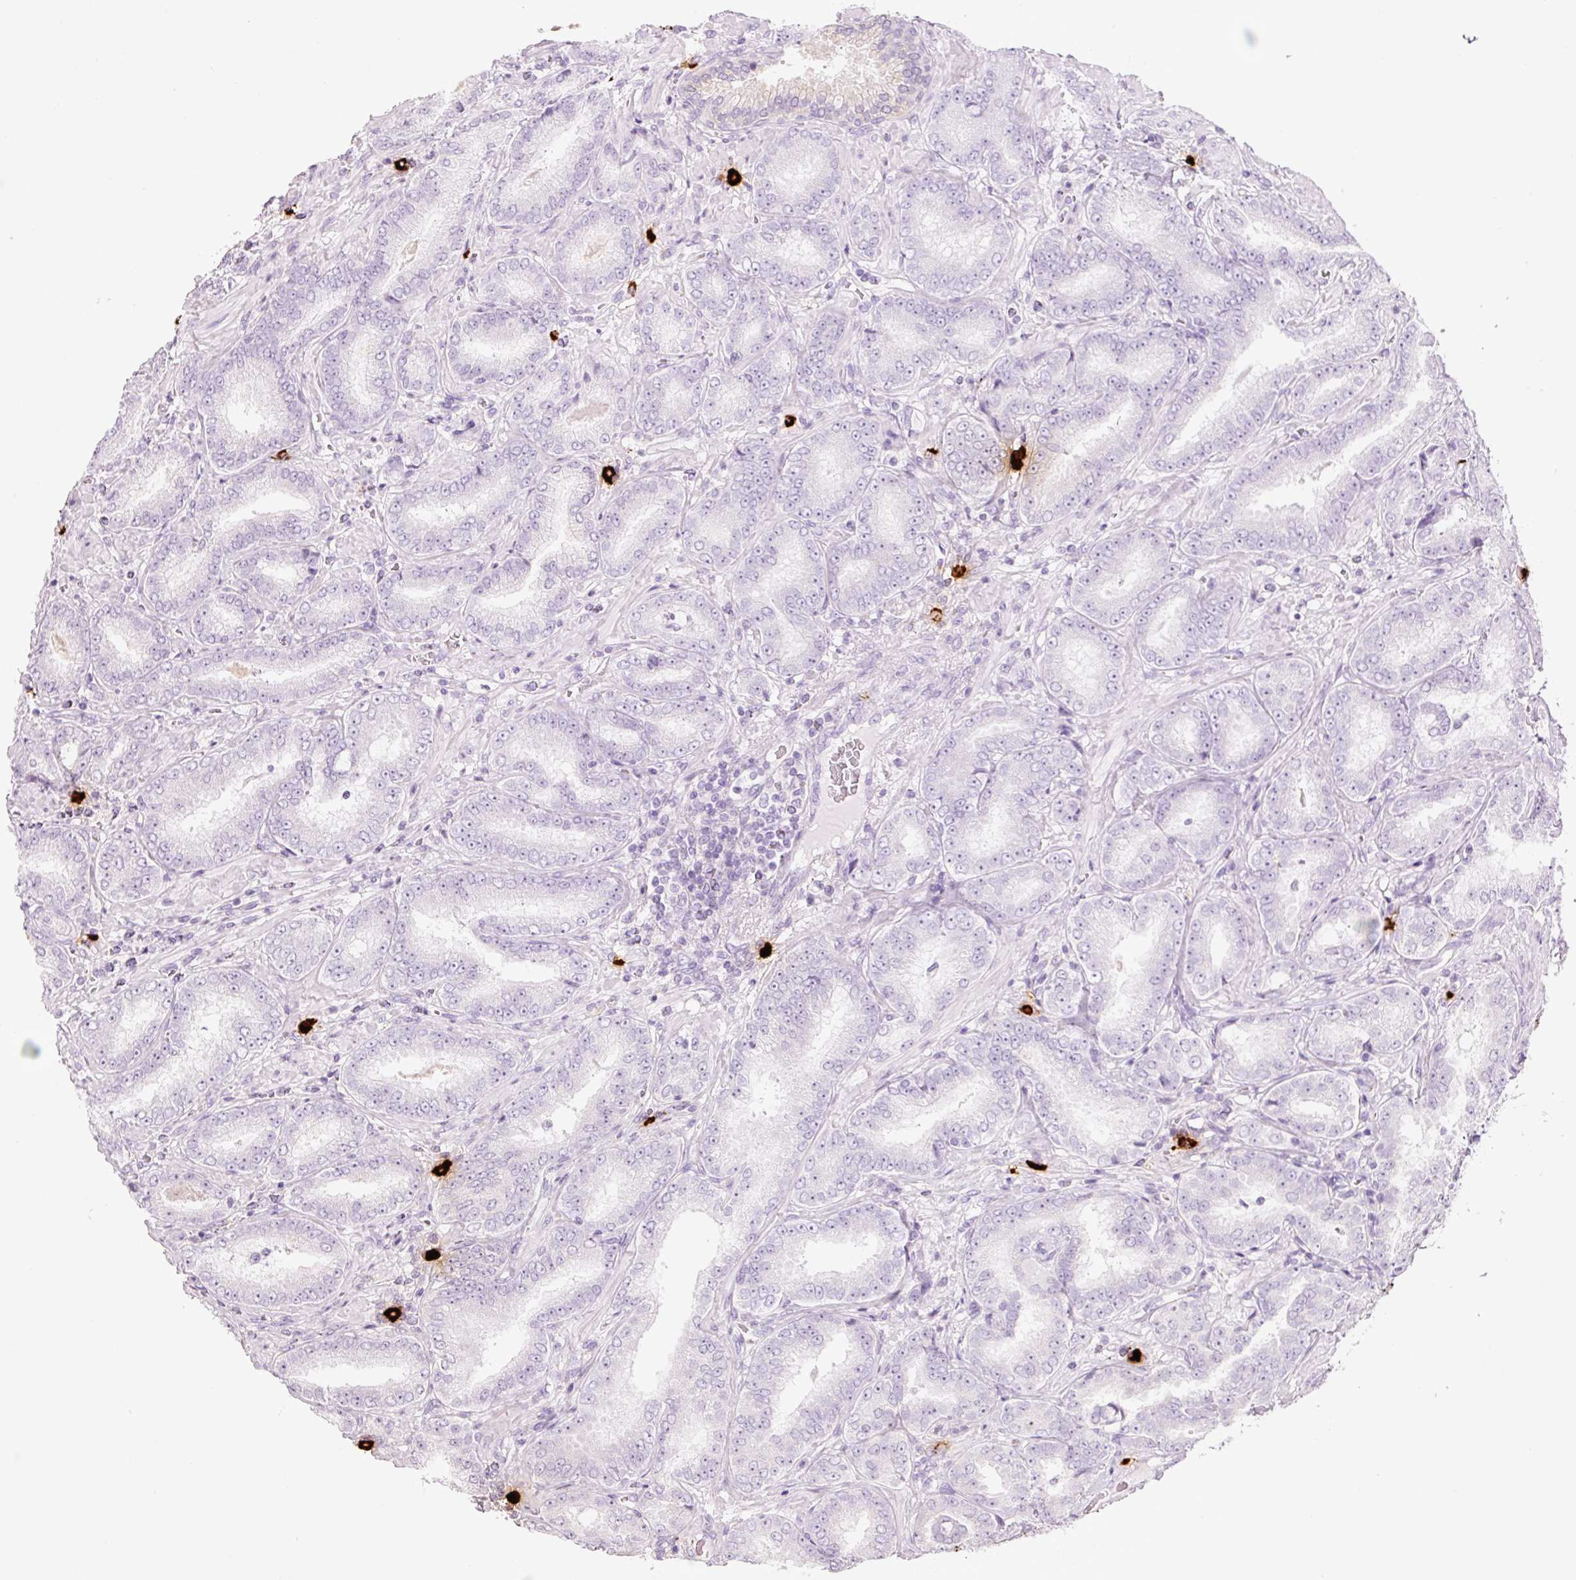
{"staining": {"intensity": "negative", "quantity": "none", "location": "none"}, "tissue": "prostate cancer", "cell_type": "Tumor cells", "image_type": "cancer", "snomed": [{"axis": "morphology", "description": "Adenocarcinoma, High grade"}, {"axis": "topography", "description": "Prostate"}], "caption": "Tumor cells are negative for protein expression in human prostate cancer (adenocarcinoma (high-grade)).", "gene": "CMA1", "patient": {"sex": "male", "age": 72}}